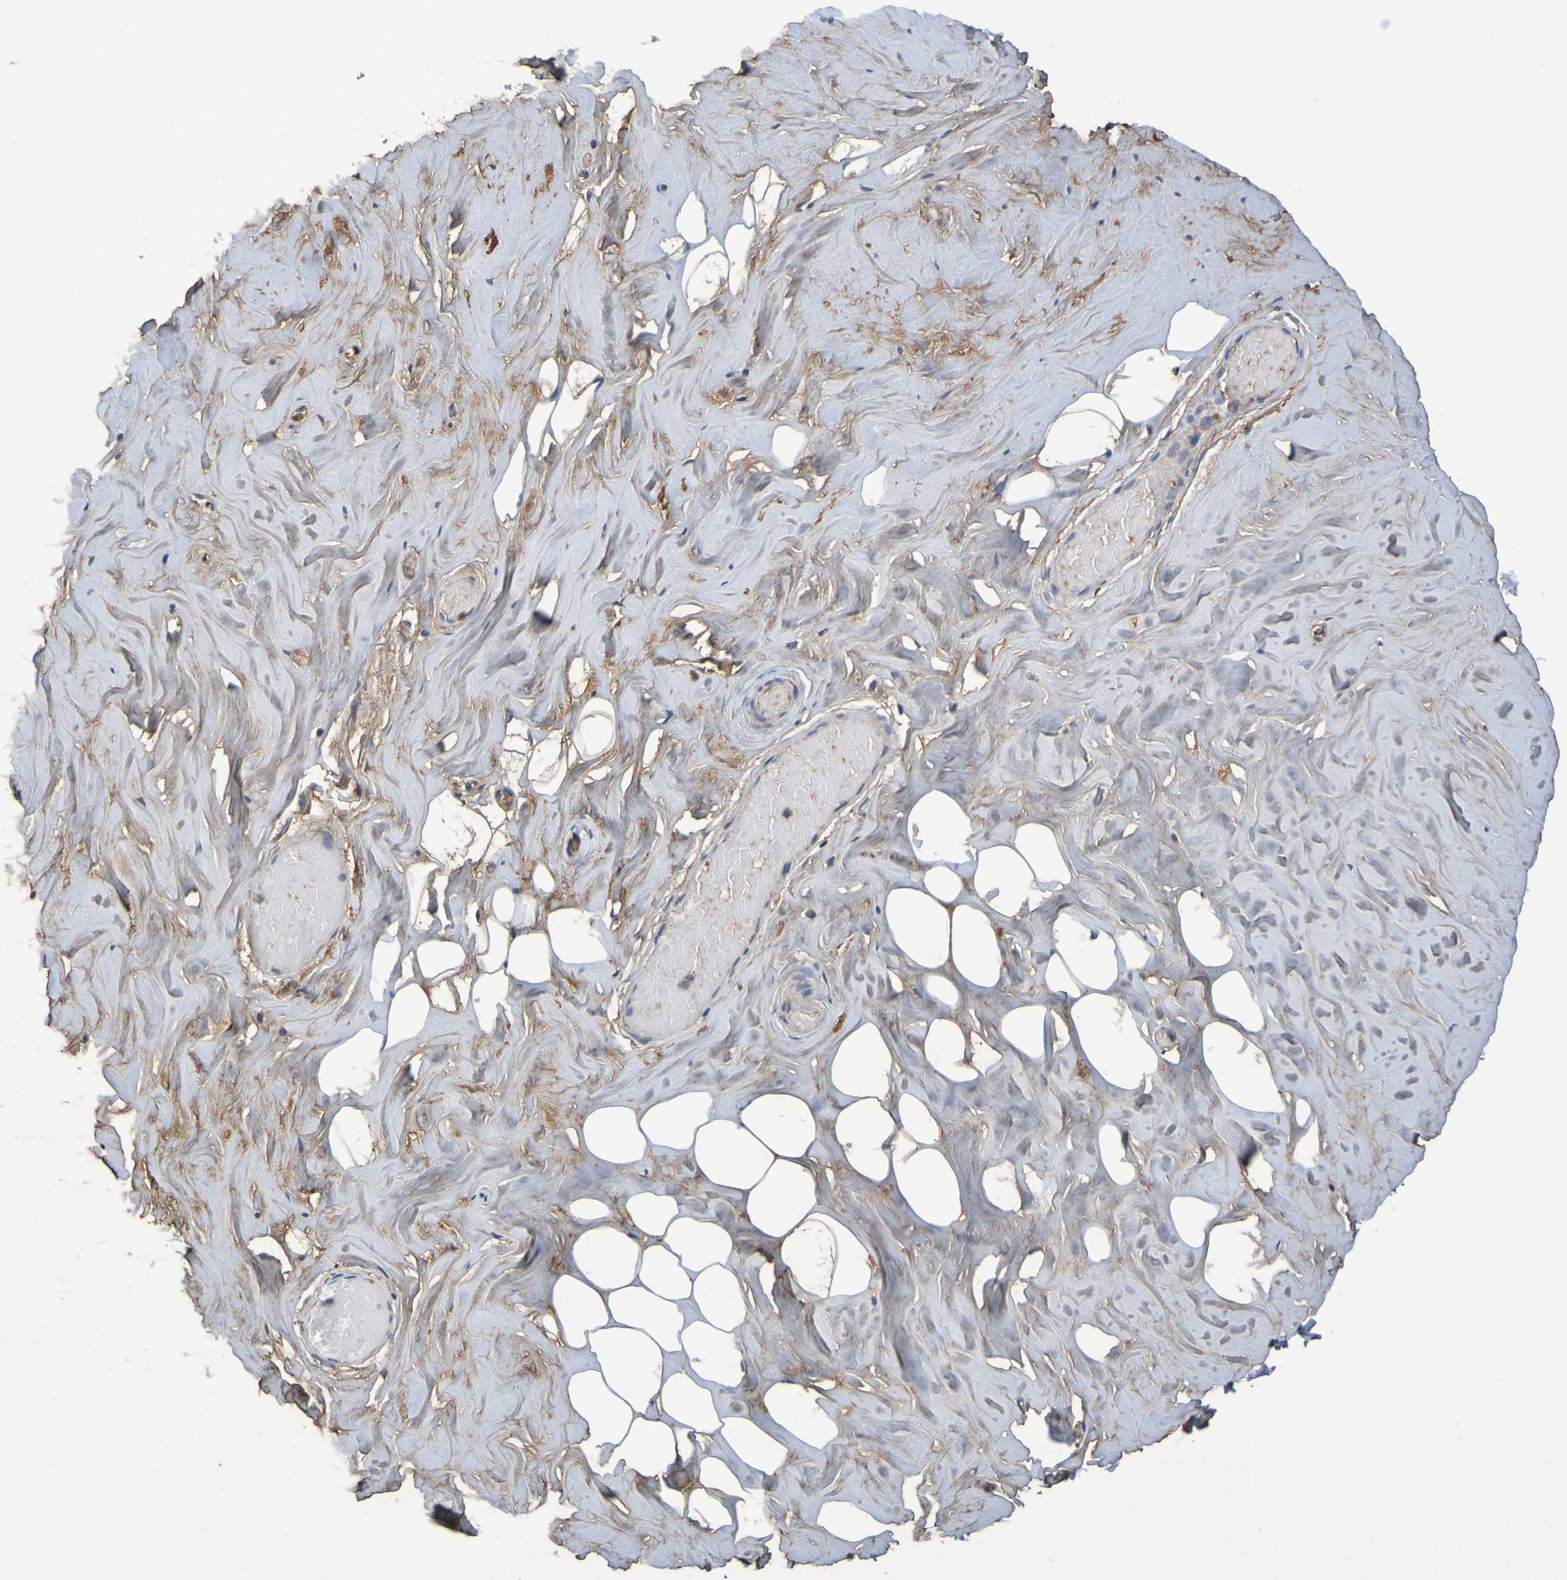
{"staining": {"intensity": "negative", "quantity": "none", "location": "none"}, "tissue": "breast", "cell_type": "Adipocytes", "image_type": "normal", "snomed": [{"axis": "morphology", "description": "Normal tissue, NOS"}, {"axis": "topography", "description": "Breast"}], "caption": "Protein analysis of unremarkable breast displays no significant positivity in adipocytes.", "gene": "GAB3", "patient": {"sex": "female", "age": 75}}